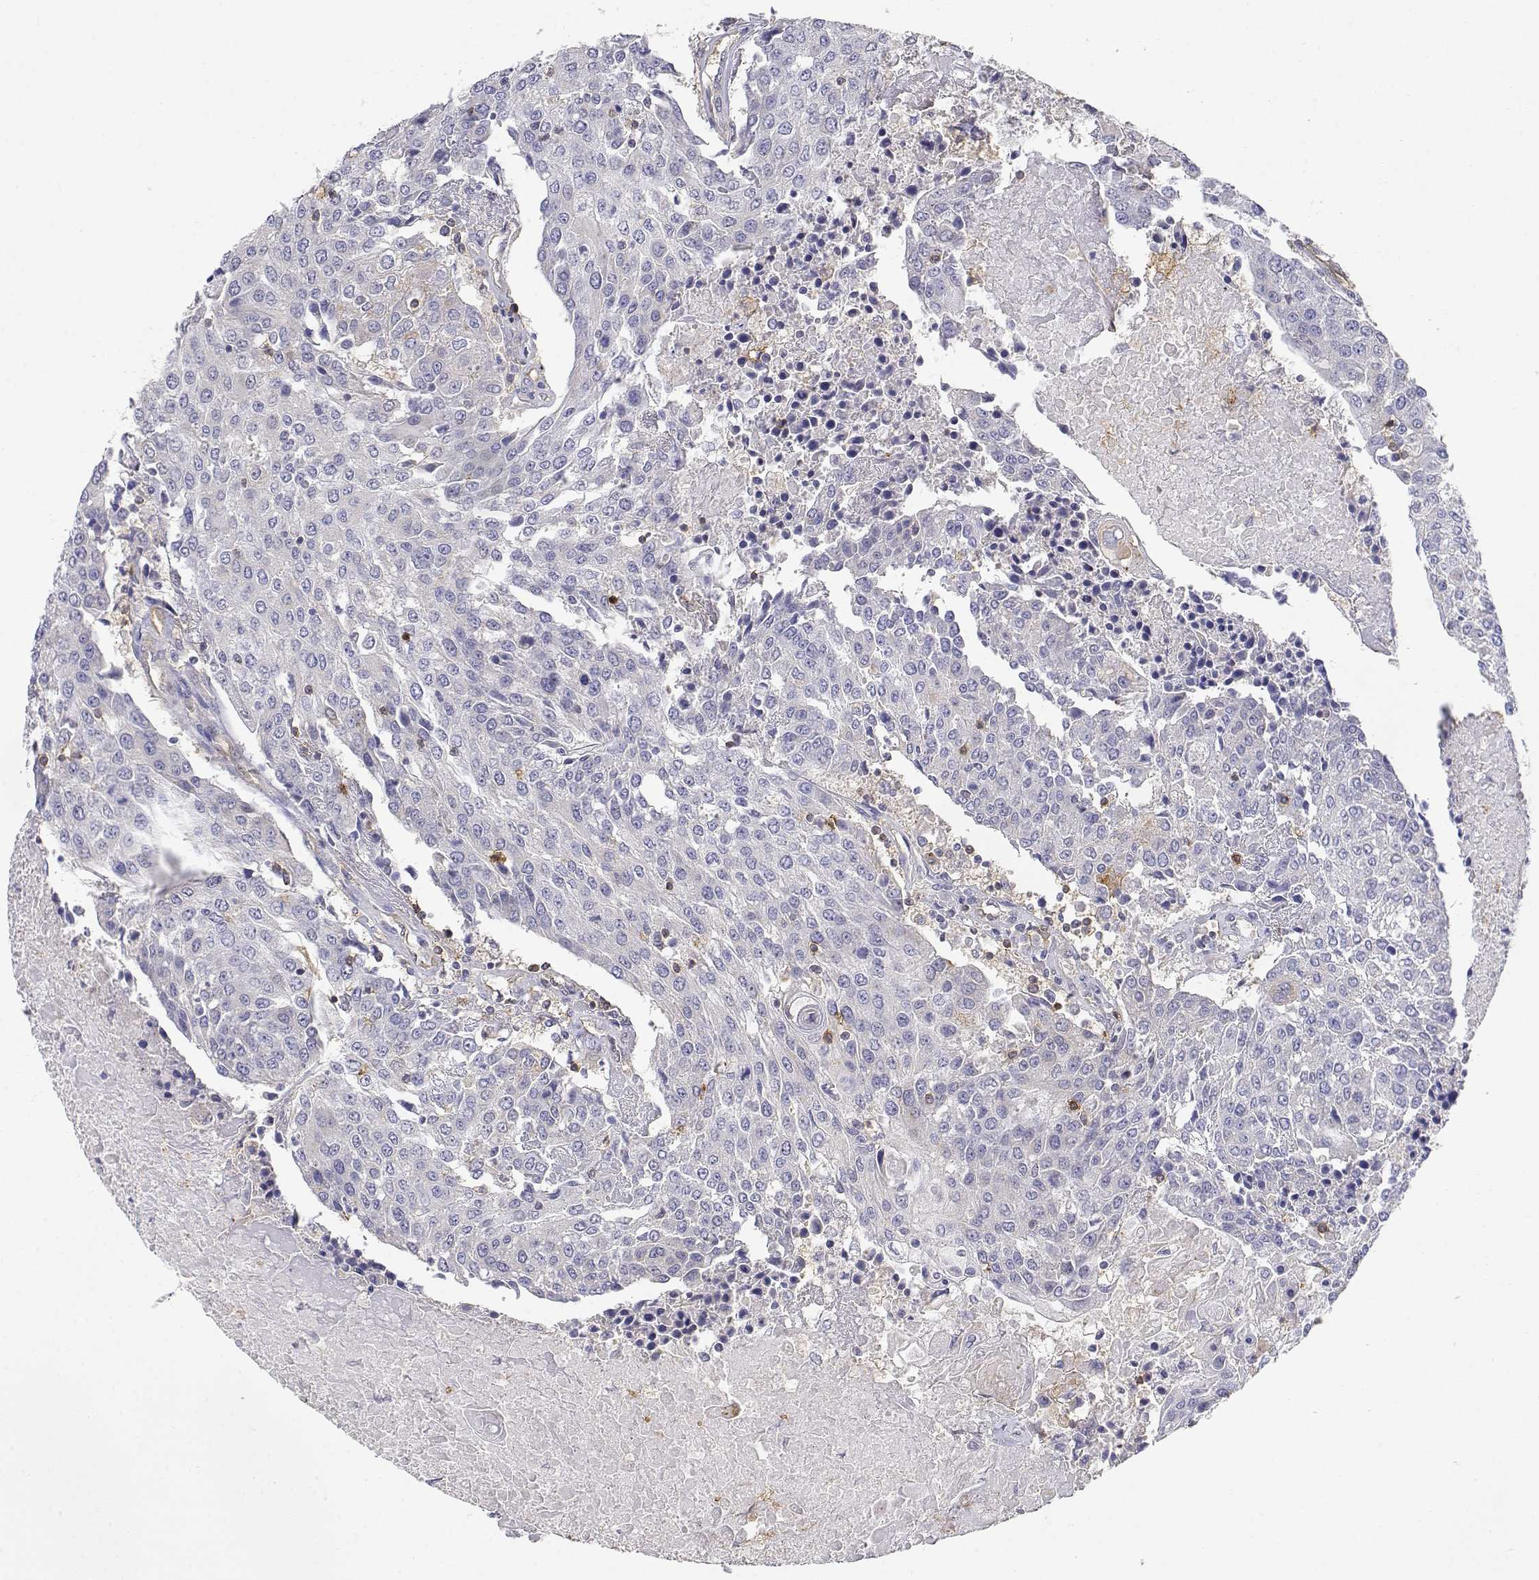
{"staining": {"intensity": "negative", "quantity": "none", "location": "none"}, "tissue": "urothelial cancer", "cell_type": "Tumor cells", "image_type": "cancer", "snomed": [{"axis": "morphology", "description": "Urothelial carcinoma, High grade"}, {"axis": "topography", "description": "Urinary bladder"}], "caption": "This is an IHC image of urothelial cancer. There is no expression in tumor cells.", "gene": "ADA", "patient": {"sex": "female", "age": 85}}